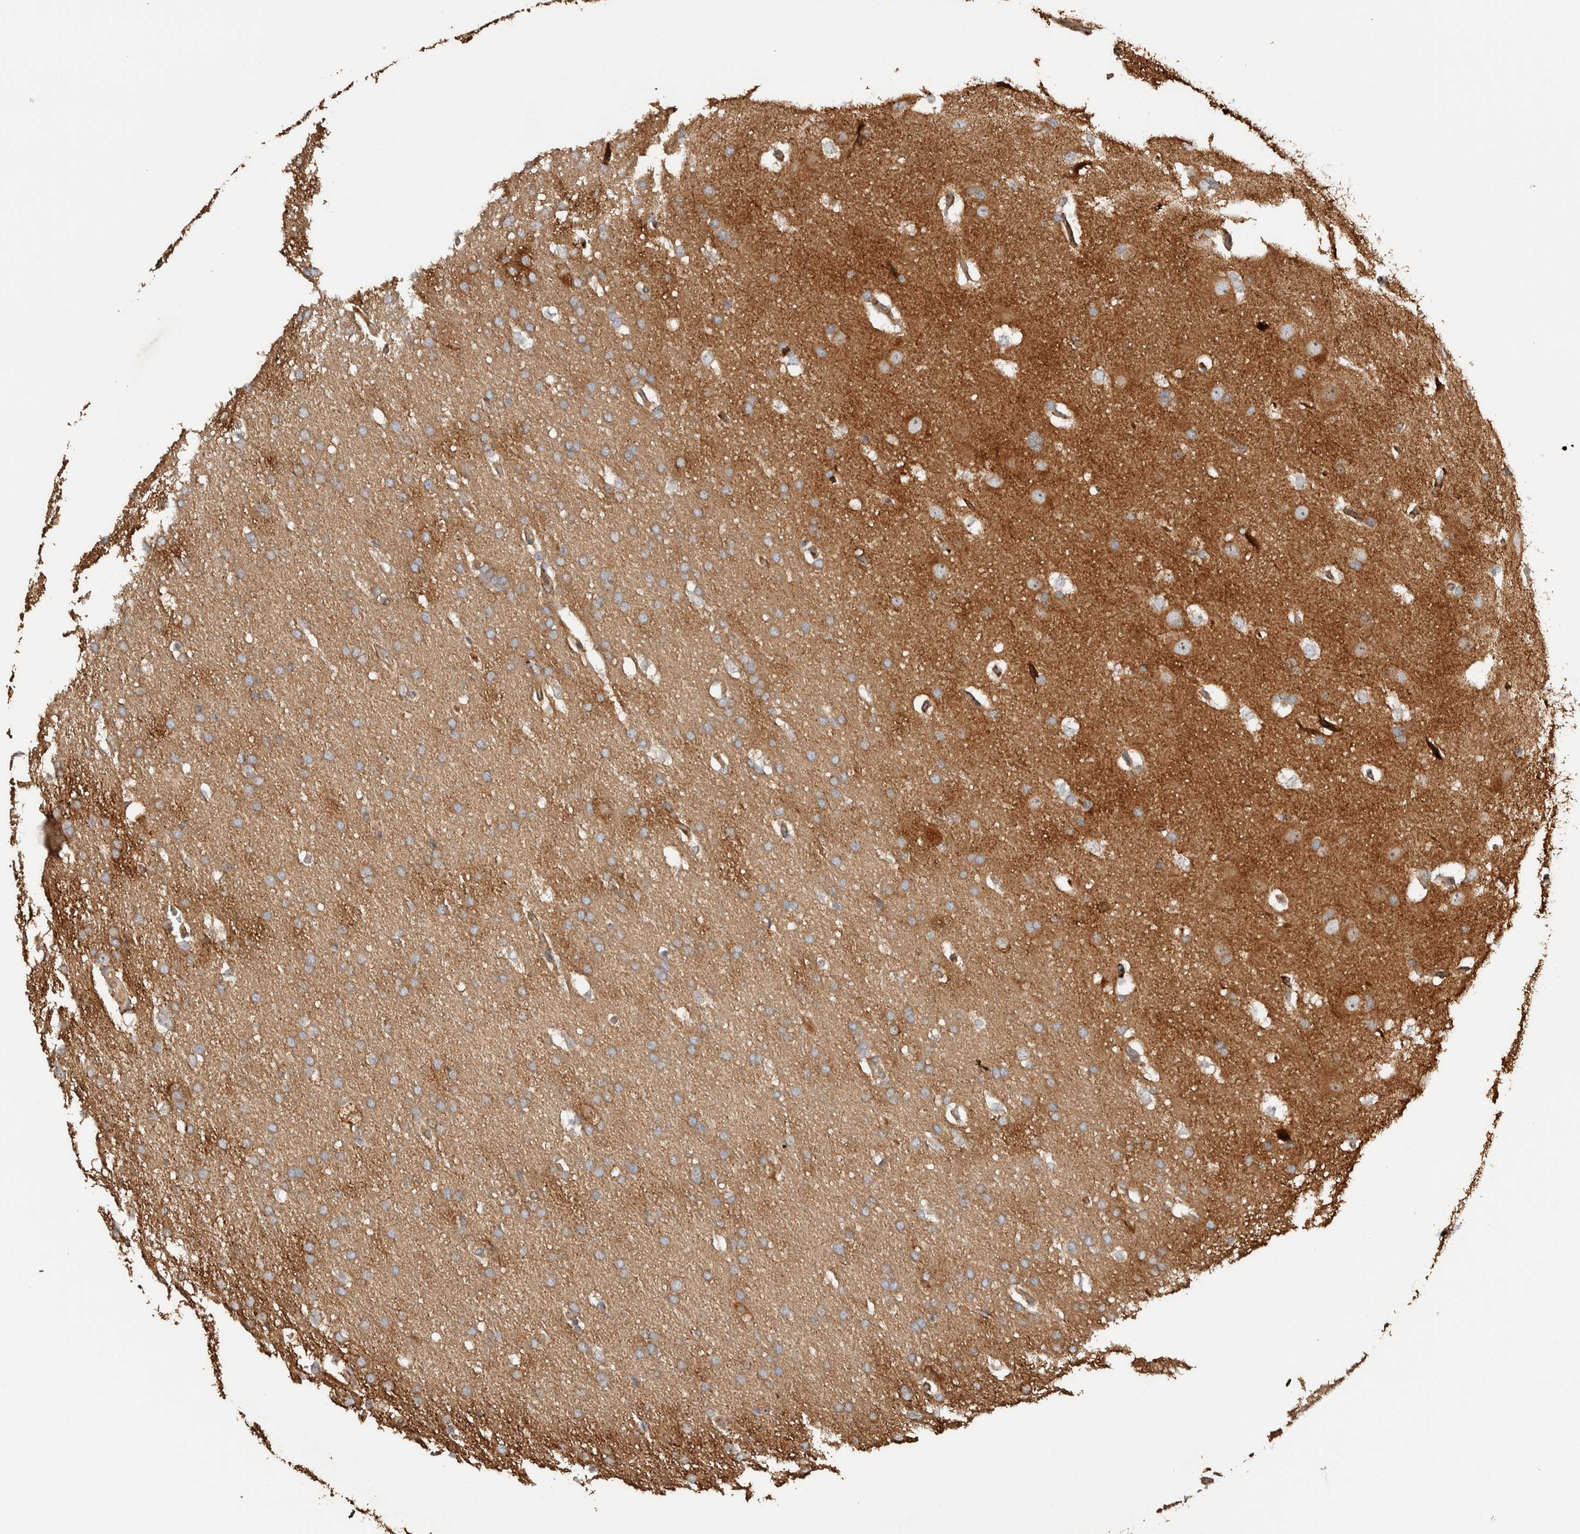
{"staining": {"intensity": "weak", "quantity": ">75%", "location": "cytoplasmic/membranous"}, "tissue": "glioma", "cell_type": "Tumor cells", "image_type": "cancer", "snomed": [{"axis": "morphology", "description": "Glioma, malignant, Low grade"}, {"axis": "topography", "description": "Brain"}], "caption": "Protein expression by immunohistochemistry exhibits weak cytoplasmic/membranous positivity in approximately >75% of tumor cells in malignant low-grade glioma. (brown staining indicates protein expression, while blue staining denotes nuclei).", "gene": "VPS53", "patient": {"sex": "female", "age": 37}}